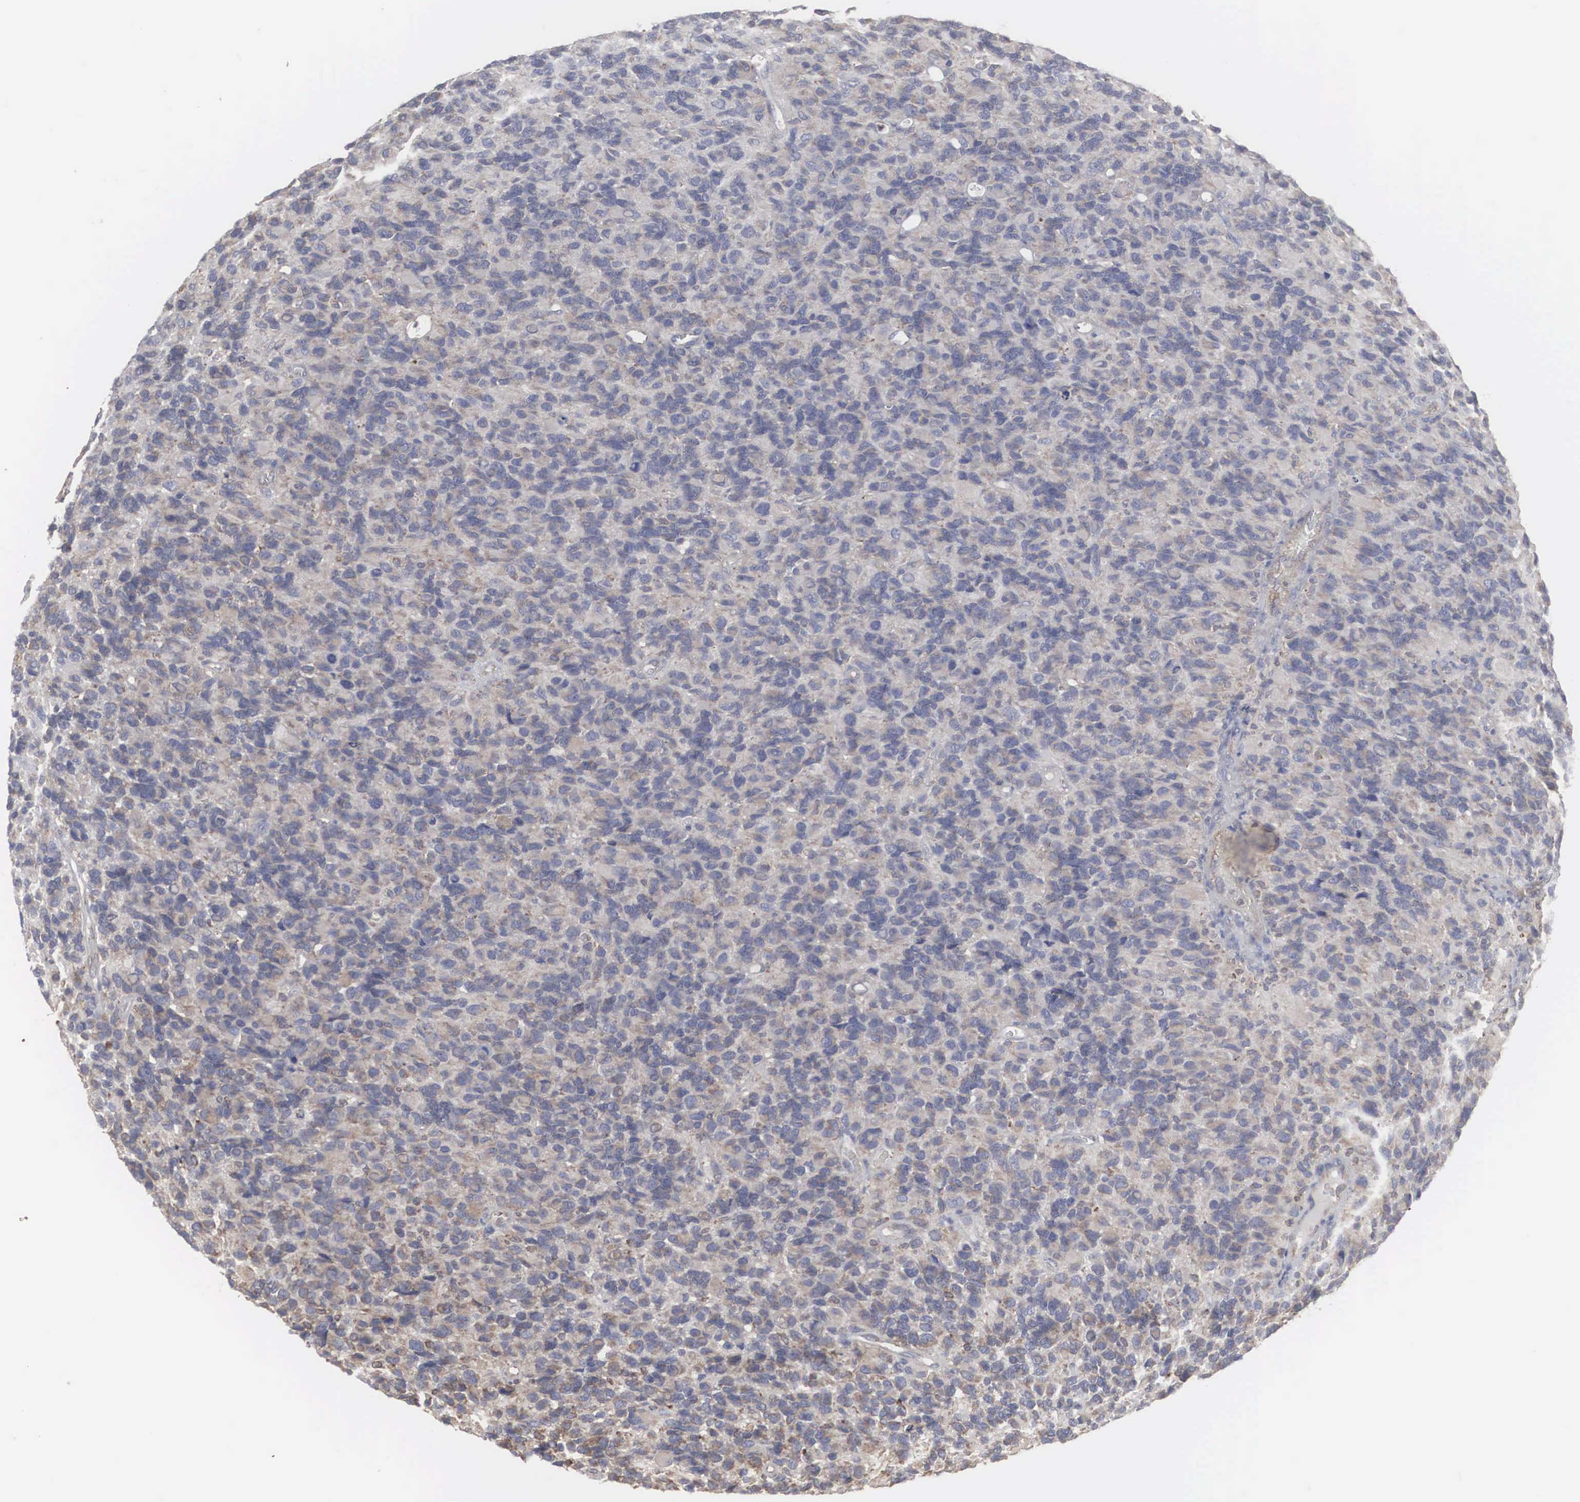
{"staining": {"intensity": "weak", "quantity": "<25%", "location": "cytoplasmic/membranous"}, "tissue": "glioma", "cell_type": "Tumor cells", "image_type": "cancer", "snomed": [{"axis": "morphology", "description": "Glioma, malignant, High grade"}, {"axis": "topography", "description": "Brain"}], "caption": "Immunohistochemistry (IHC) histopathology image of malignant glioma (high-grade) stained for a protein (brown), which shows no staining in tumor cells.", "gene": "MIA2", "patient": {"sex": "male", "age": 77}}